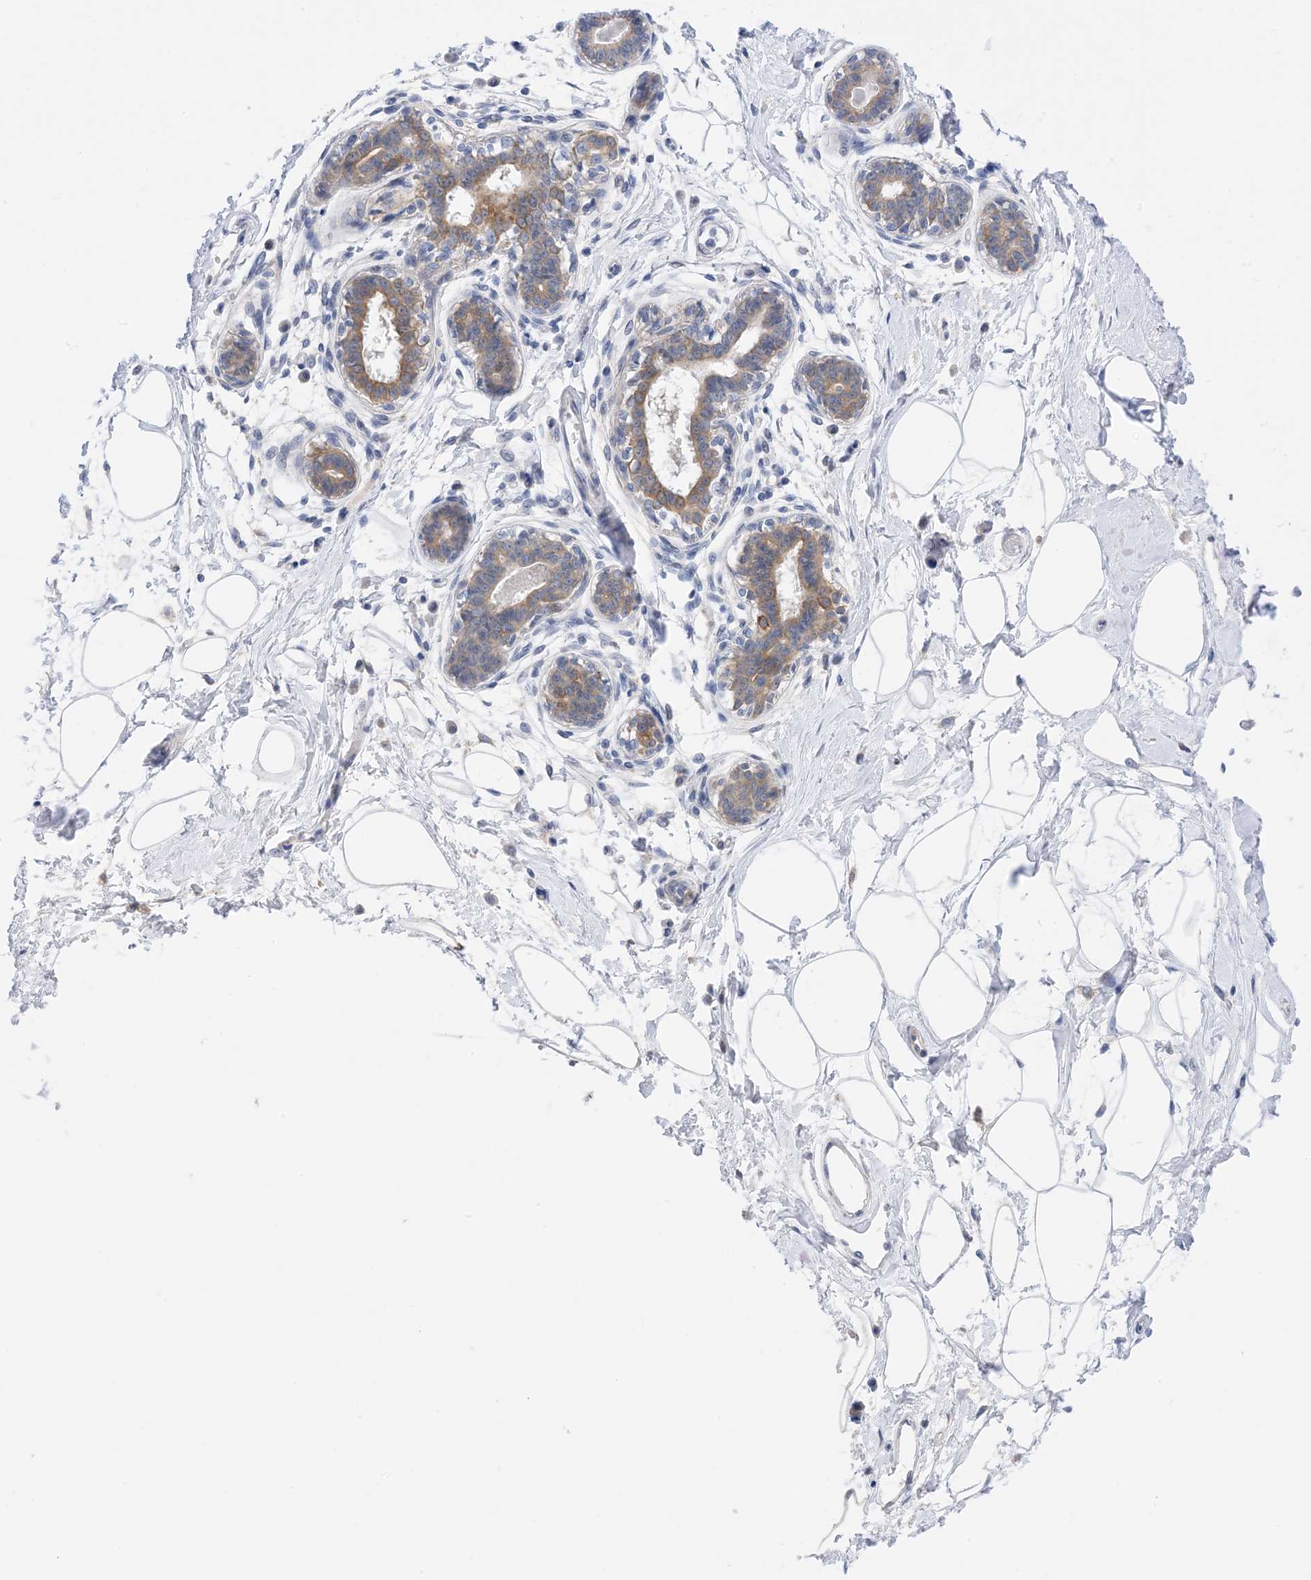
{"staining": {"intensity": "negative", "quantity": "none", "location": "none"}, "tissue": "breast", "cell_type": "Adipocytes", "image_type": "normal", "snomed": [{"axis": "morphology", "description": "Normal tissue, NOS"}, {"axis": "topography", "description": "Breast"}], "caption": "This photomicrograph is of normal breast stained with IHC to label a protein in brown with the nuclei are counter-stained blue. There is no positivity in adipocytes. (Brightfield microscopy of DAB immunohistochemistry (IHC) at high magnification).", "gene": "PLK4", "patient": {"sex": "female", "age": 45}}